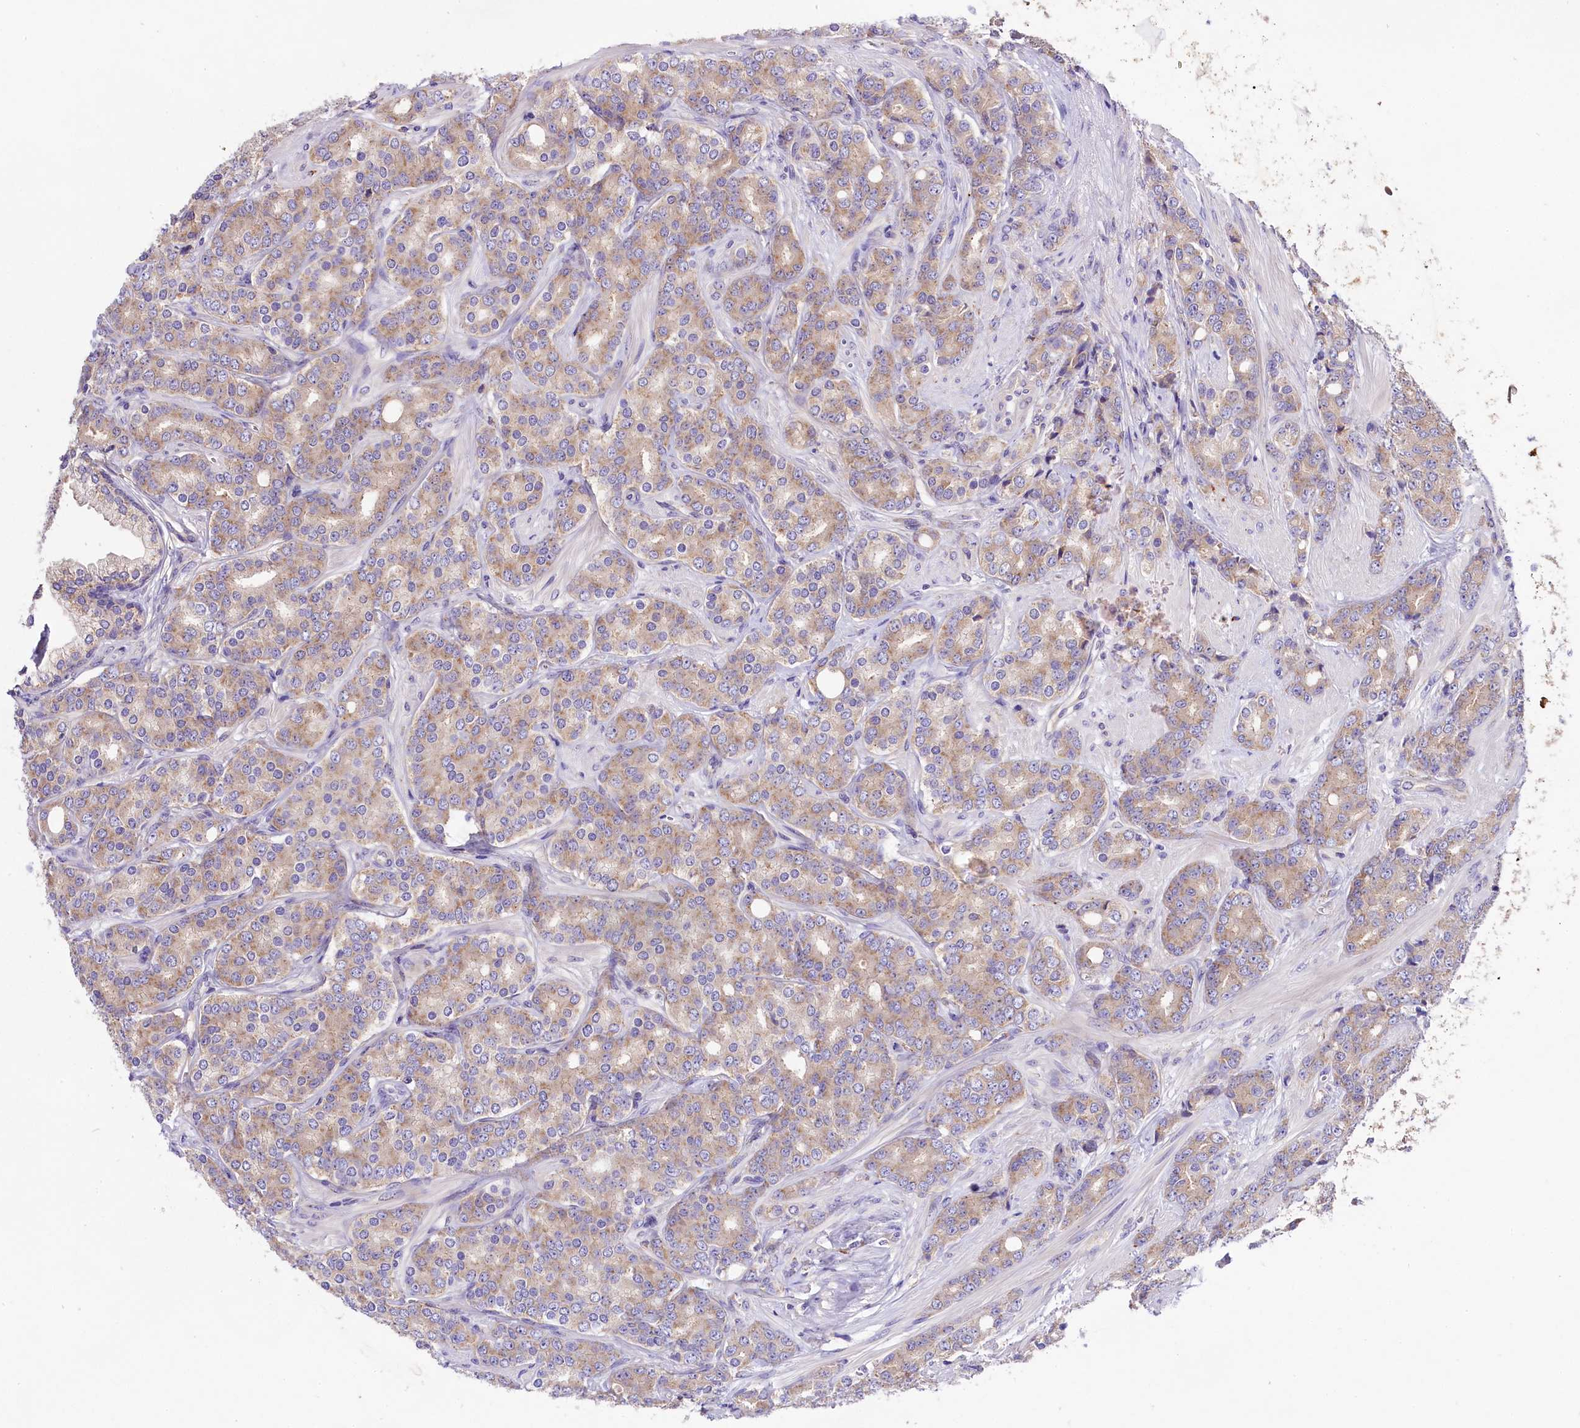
{"staining": {"intensity": "weak", "quantity": "25%-75%", "location": "cytoplasmic/membranous"}, "tissue": "prostate cancer", "cell_type": "Tumor cells", "image_type": "cancer", "snomed": [{"axis": "morphology", "description": "Adenocarcinoma, High grade"}, {"axis": "topography", "description": "Prostate"}], "caption": "High-power microscopy captured an IHC photomicrograph of adenocarcinoma (high-grade) (prostate), revealing weak cytoplasmic/membranous staining in approximately 25%-75% of tumor cells.", "gene": "PEMT", "patient": {"sex": "male", "age": 62}}